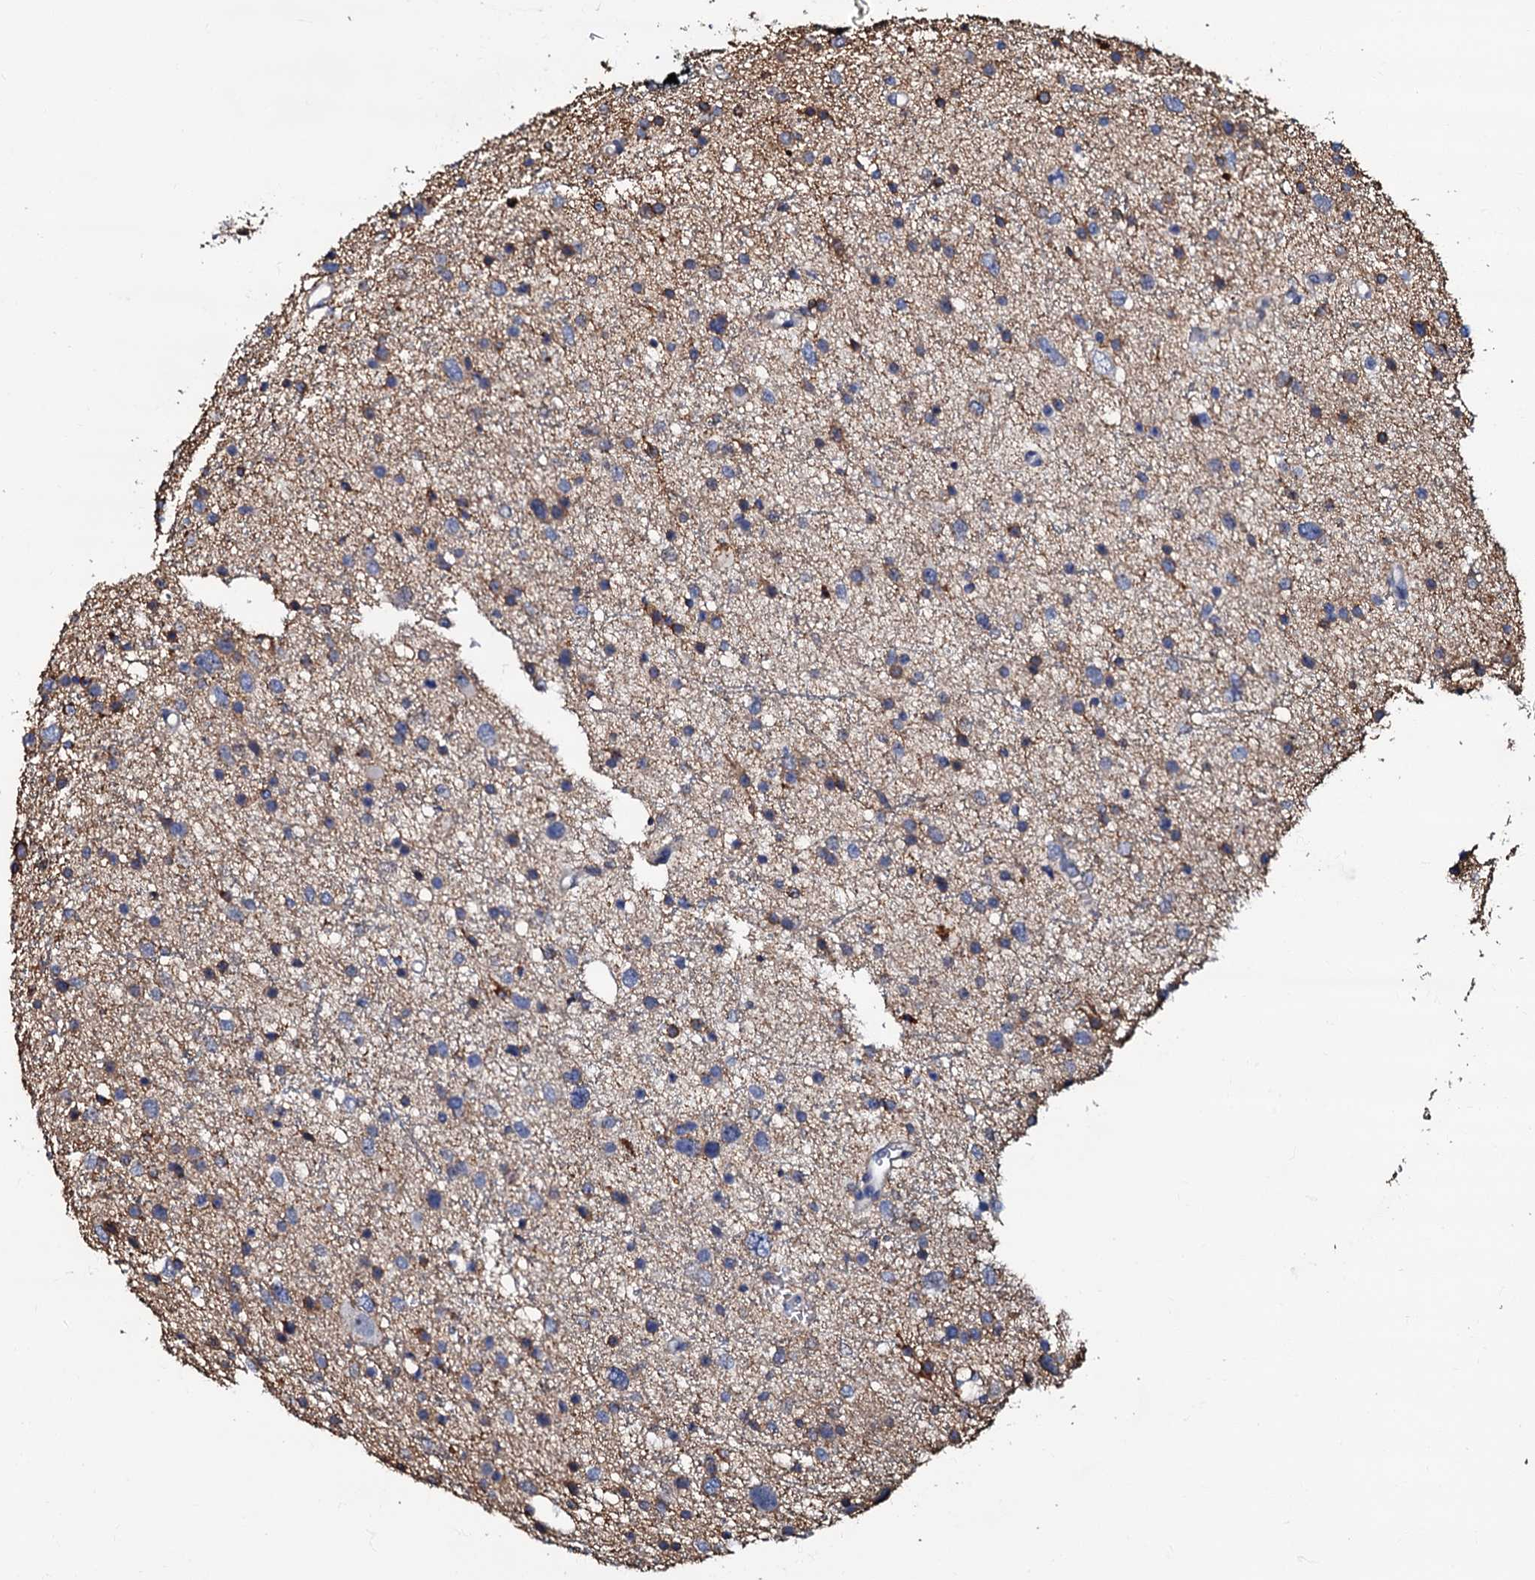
{"staining": {"intensity": "moderate", "quantity": "<25%", "location": "cytoplasmic/membranous"}, "tissue": "glioma", "cell_type": "Tumor cells", "image_type": "cancer", "snomed": [{"axis": "morphology", "description": "Glioma, malignant, Low grade"}, {"axis": "topography", "description": "Brain"}], "caption": "A high-resolution image shows immunohistochemistry staining of glioma, which demonstrates moderate cytoplasmic/membranous expression in approximately <25% of tumor cells.", "gene": "CPNE2", "patient": {"sex": "female", "age": 37}}